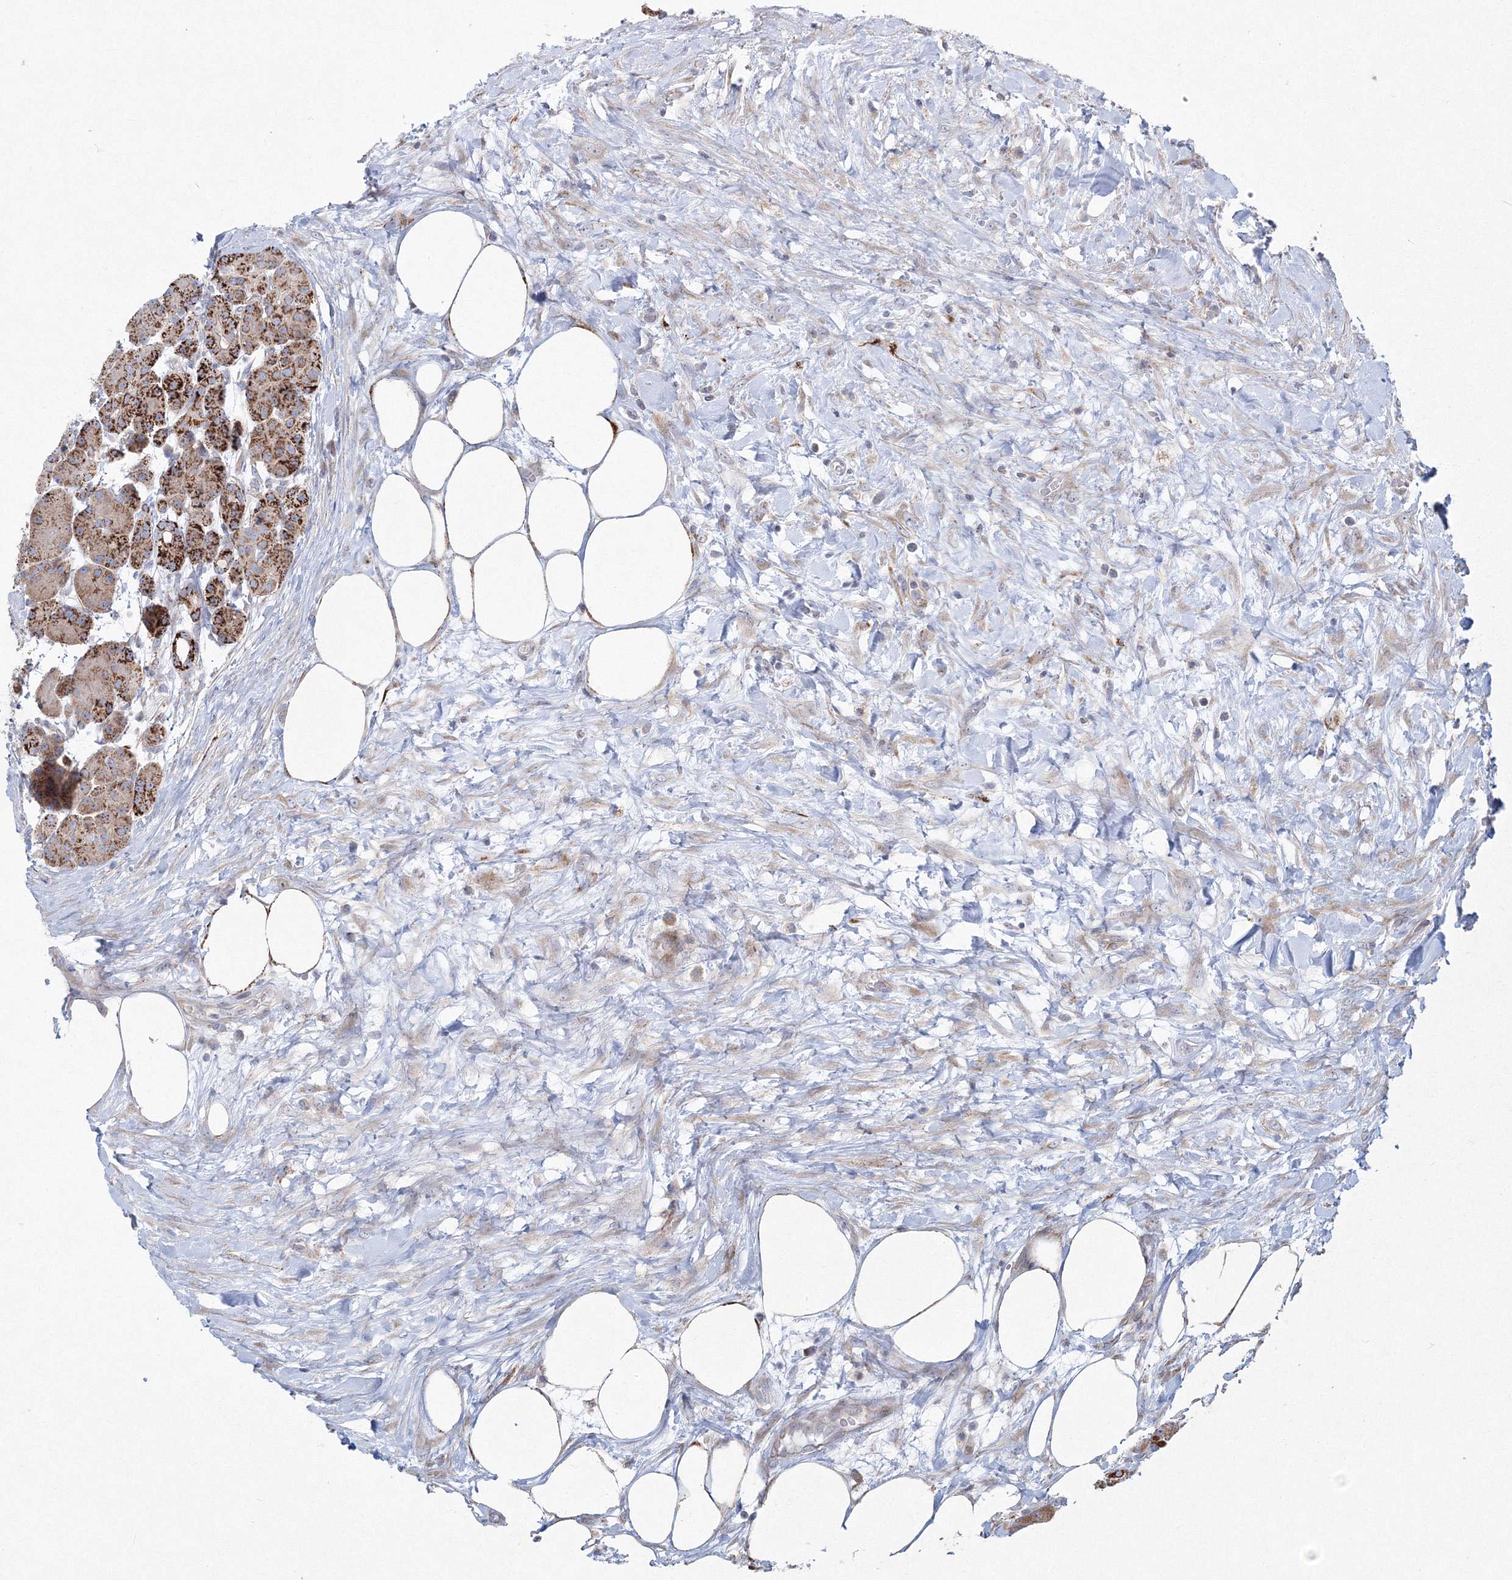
{"staining": {"intensity": "strong", "quantity": "<25%", "location": "cytoplasmic/membranous"}, "tissue": "pancreas", "cell_type": "Exocrine glandular cells", "image_type": "normal", "snomed": [{"axis": "morphology", "description": "Normal tissue, NOS"}, {"axis": "topography", "description": "Pancreas"}], "caption": "The micrograph reveals a brown stain indicating the presence of a protein in the cytoplasmic/membranous of exocrine glandular cells in pancreas.", "gene": "WDR49", "patient": {"sex": "male", "age": 63}}